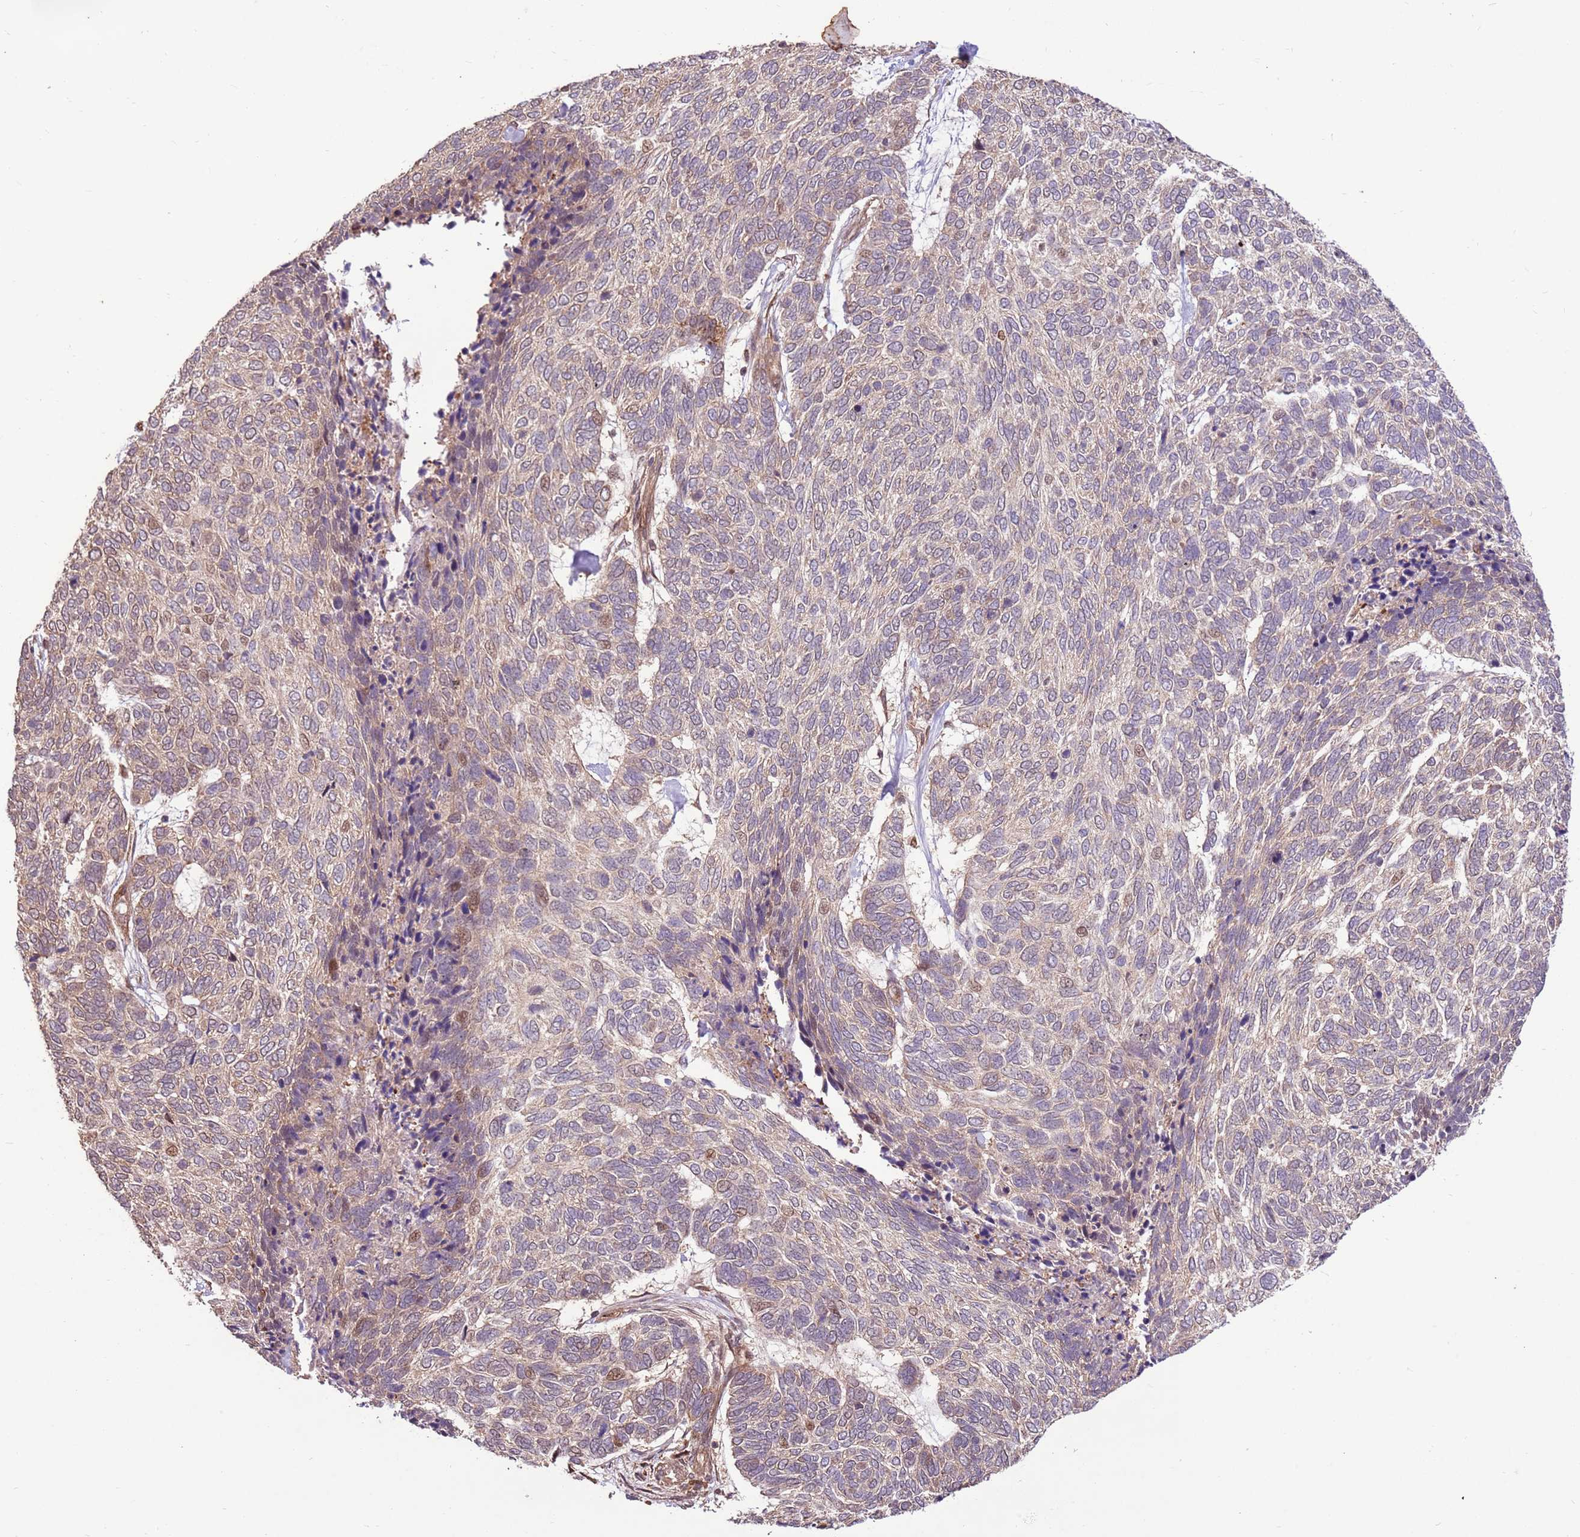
{"staining": {"intensity": "weak", "quantity": "<25%", "location": "nuclear"}, "tissue": "skin cancer", "cell_type": "Tumor cells", "image_type": "cancer", "snomed": [{"axis": "morphology", "description": "Basal cell carcinoma"}, {"axis": "topography", "description": "Skin"}], "caption": "DAB immunohistochemical staining of human basal cell carcinoma (skin) reveals no significant expression in tumor cells. Nuclei are stained in blue.", "gene": "CCDC112", "patient": {"sex": "female", "age": 65}}